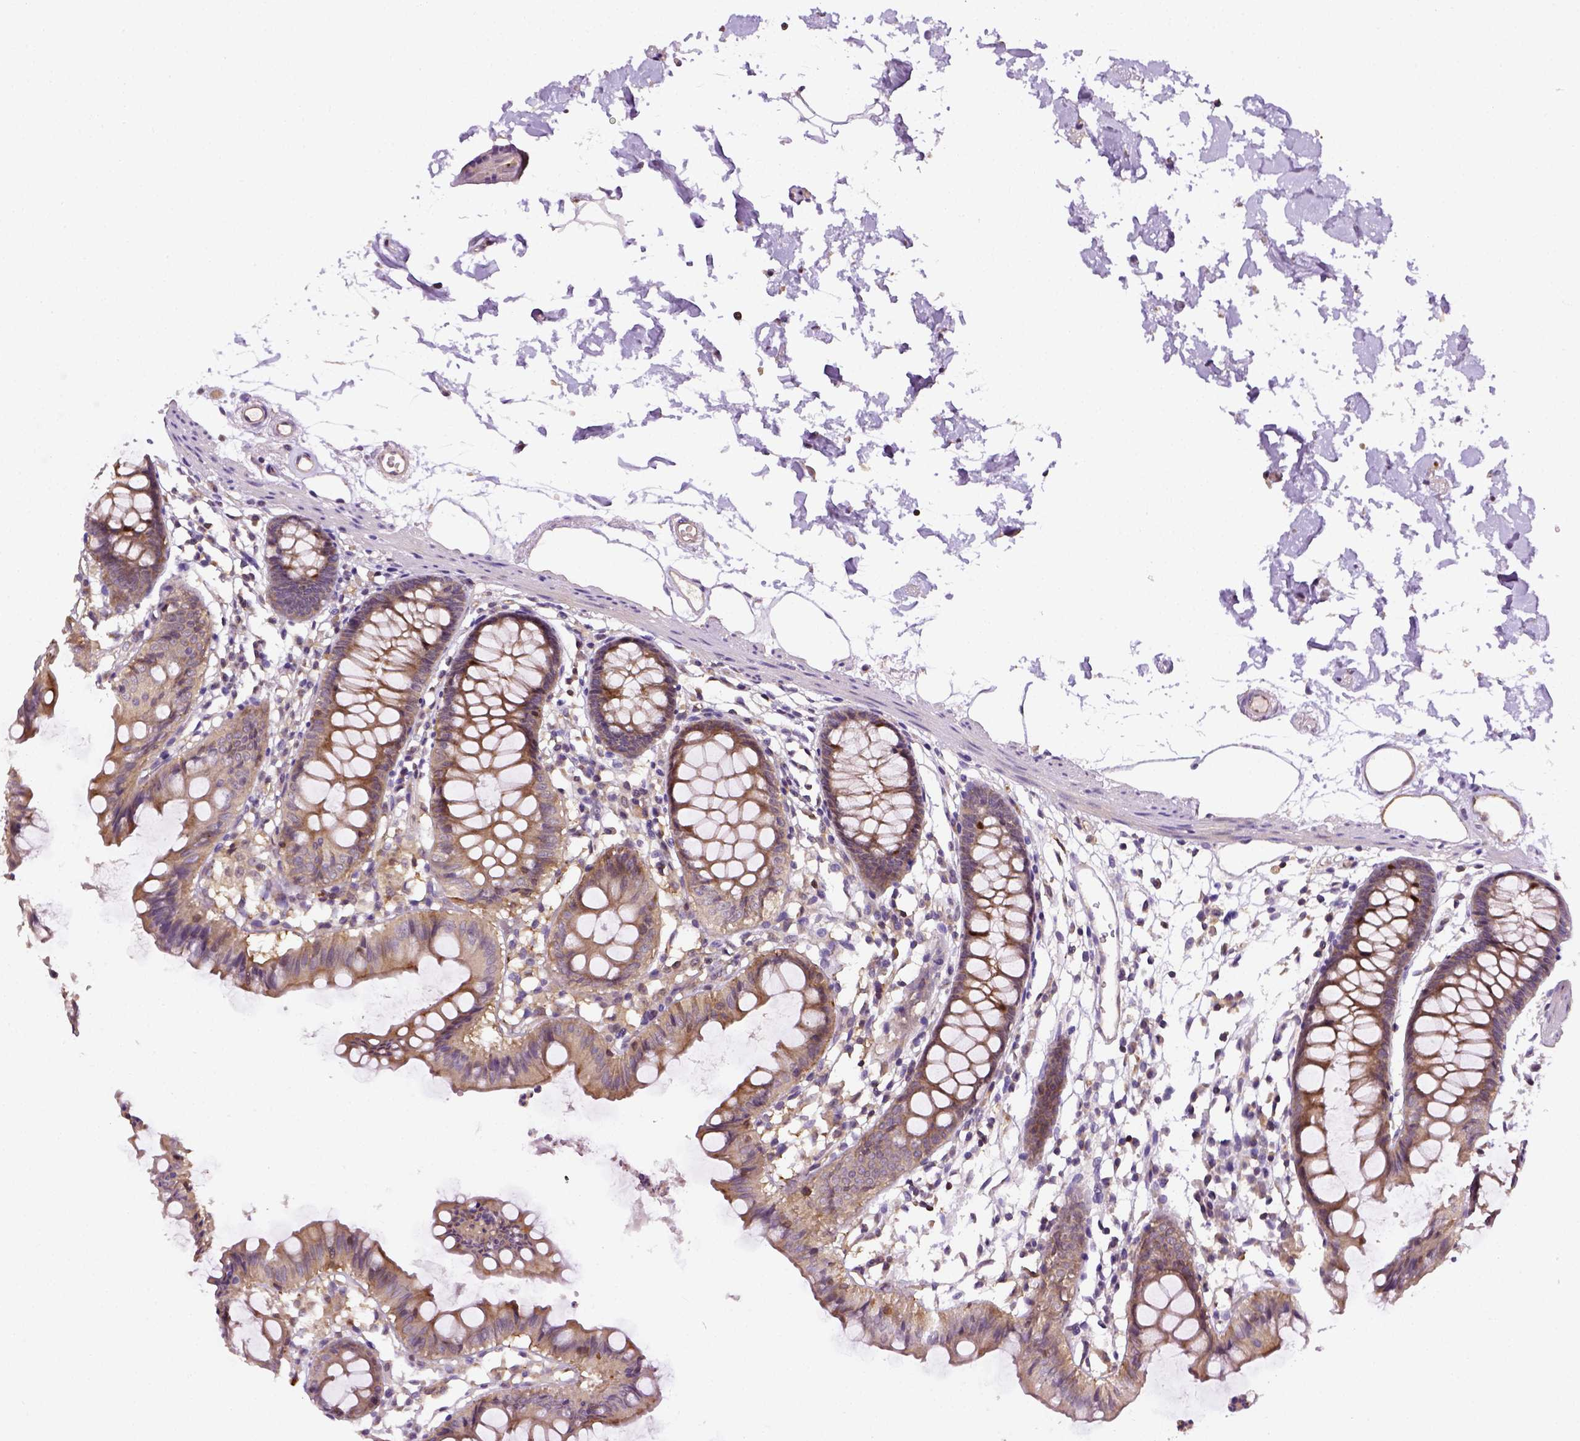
{"staining": {"intensity": "weak", "quantity": ">75%", "location": "cytoplasmic/membranous"}, "tissue": "colon", "cell_type": "Endothelial cells", "image_type": "normal", "snomed": [{"axis": "morphology", "description": "Normal tissue, NOS"}, {"axis": "topography", "description": "Colon"}], "caption": "An image of colon stained for a protein reveals weak cytoplasmic/membranous brown staining in endothelial cells. The staining was performed using DAB, with brown indicating positive protein expression. Nuclei are stained blue with hematoxylin.", "gene": "MATK", "patient": {"sex": "female", "age": 84}}